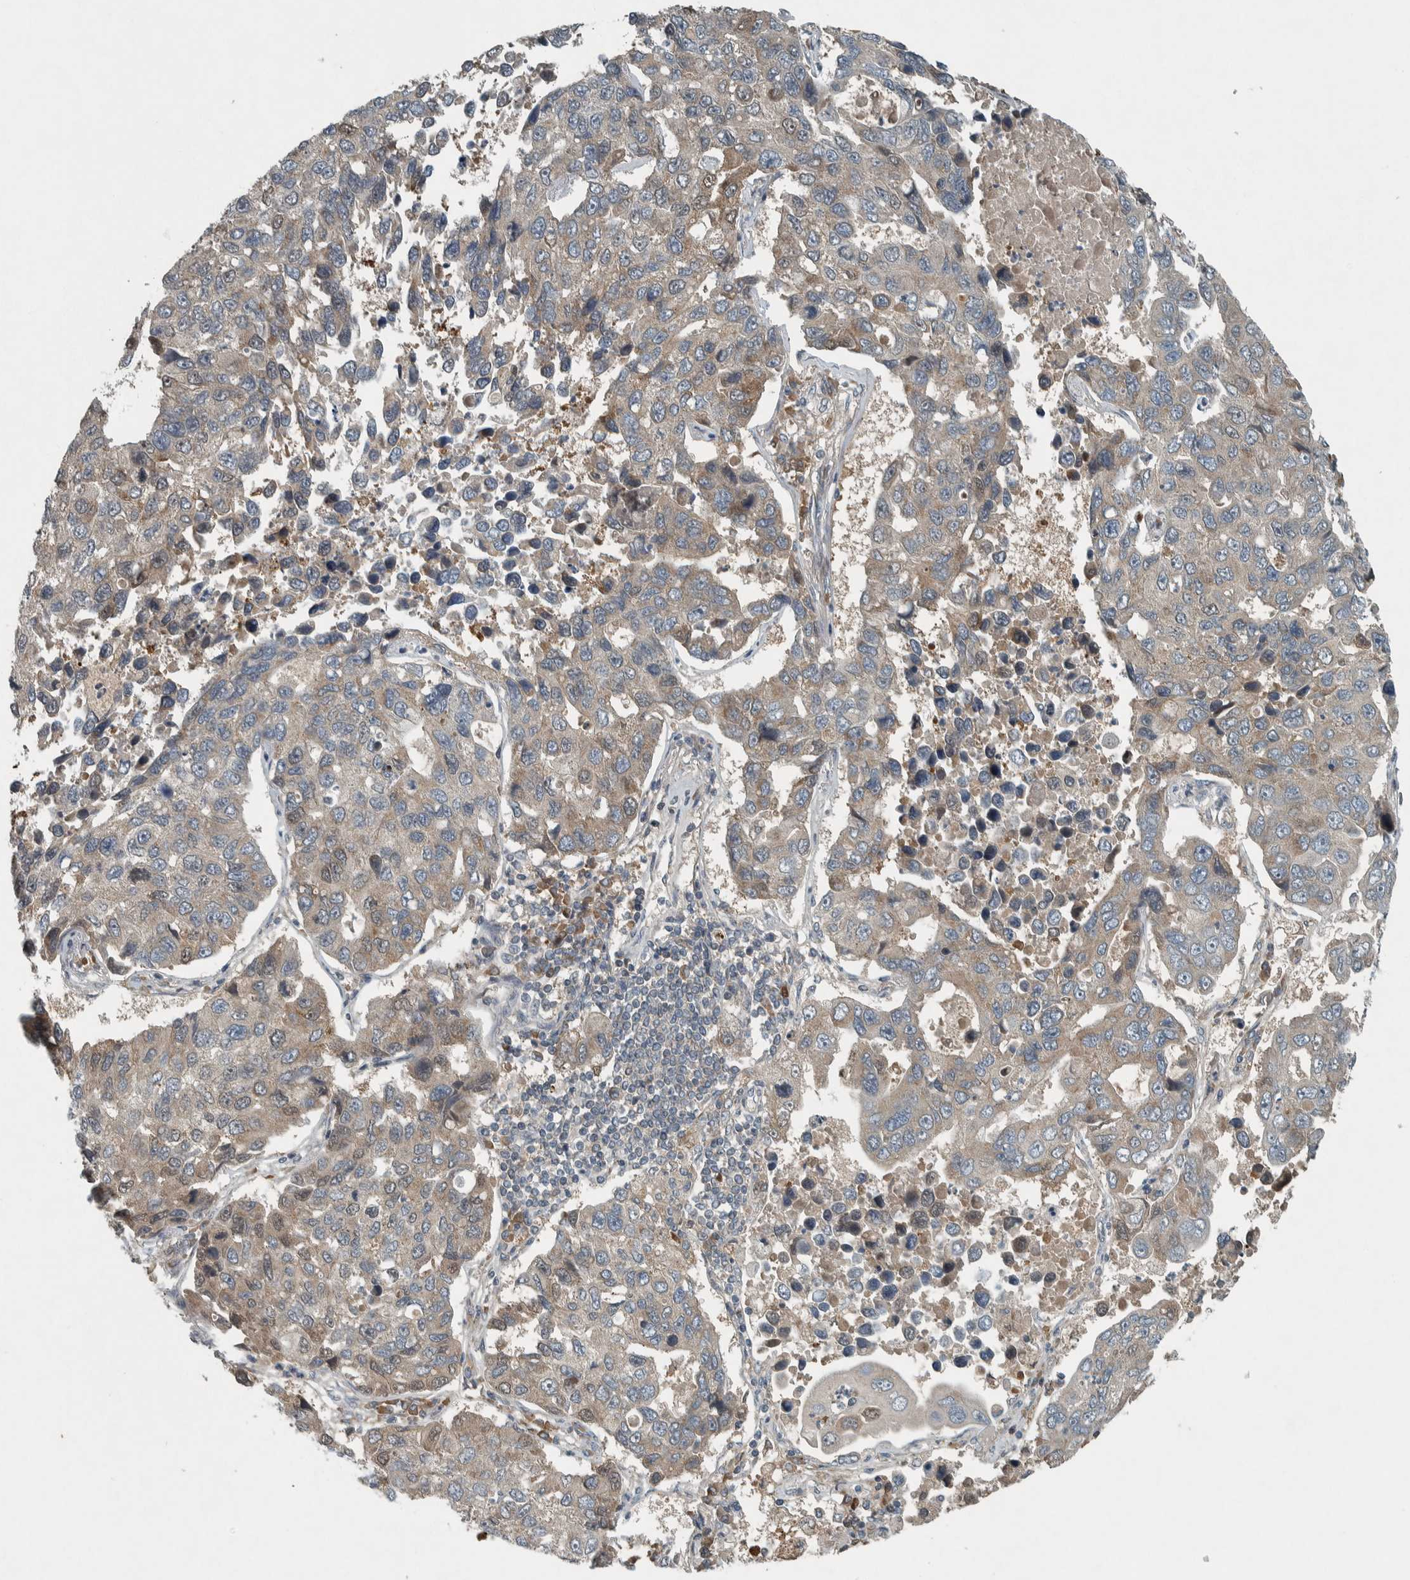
{"staining": {"intensity": "weak", "quantity": ">75%", "location": "cytoplasmic/membranous"}, "tissue": "lung cancer", "cell_type": "Tumor cells", "image_type": "cancer", "snomed": [{"axis": "morphology", "description": "Adenocarcinoma, NOS"}, {"axis": "topography", "description": "Lung"}], "caption": "Immunohistochemistry photomicrograph of neoplastic tissue: human lung cancer stained using immunohistochemistry exhibits low levels of weak protein expression localized specifically in the cytoplasmic/membranous of tumor cells, appearing as a cytoplasmic/membranous brown color.", "gene": "CLCN2", "patient": {"sex": "male", "age": 64}}